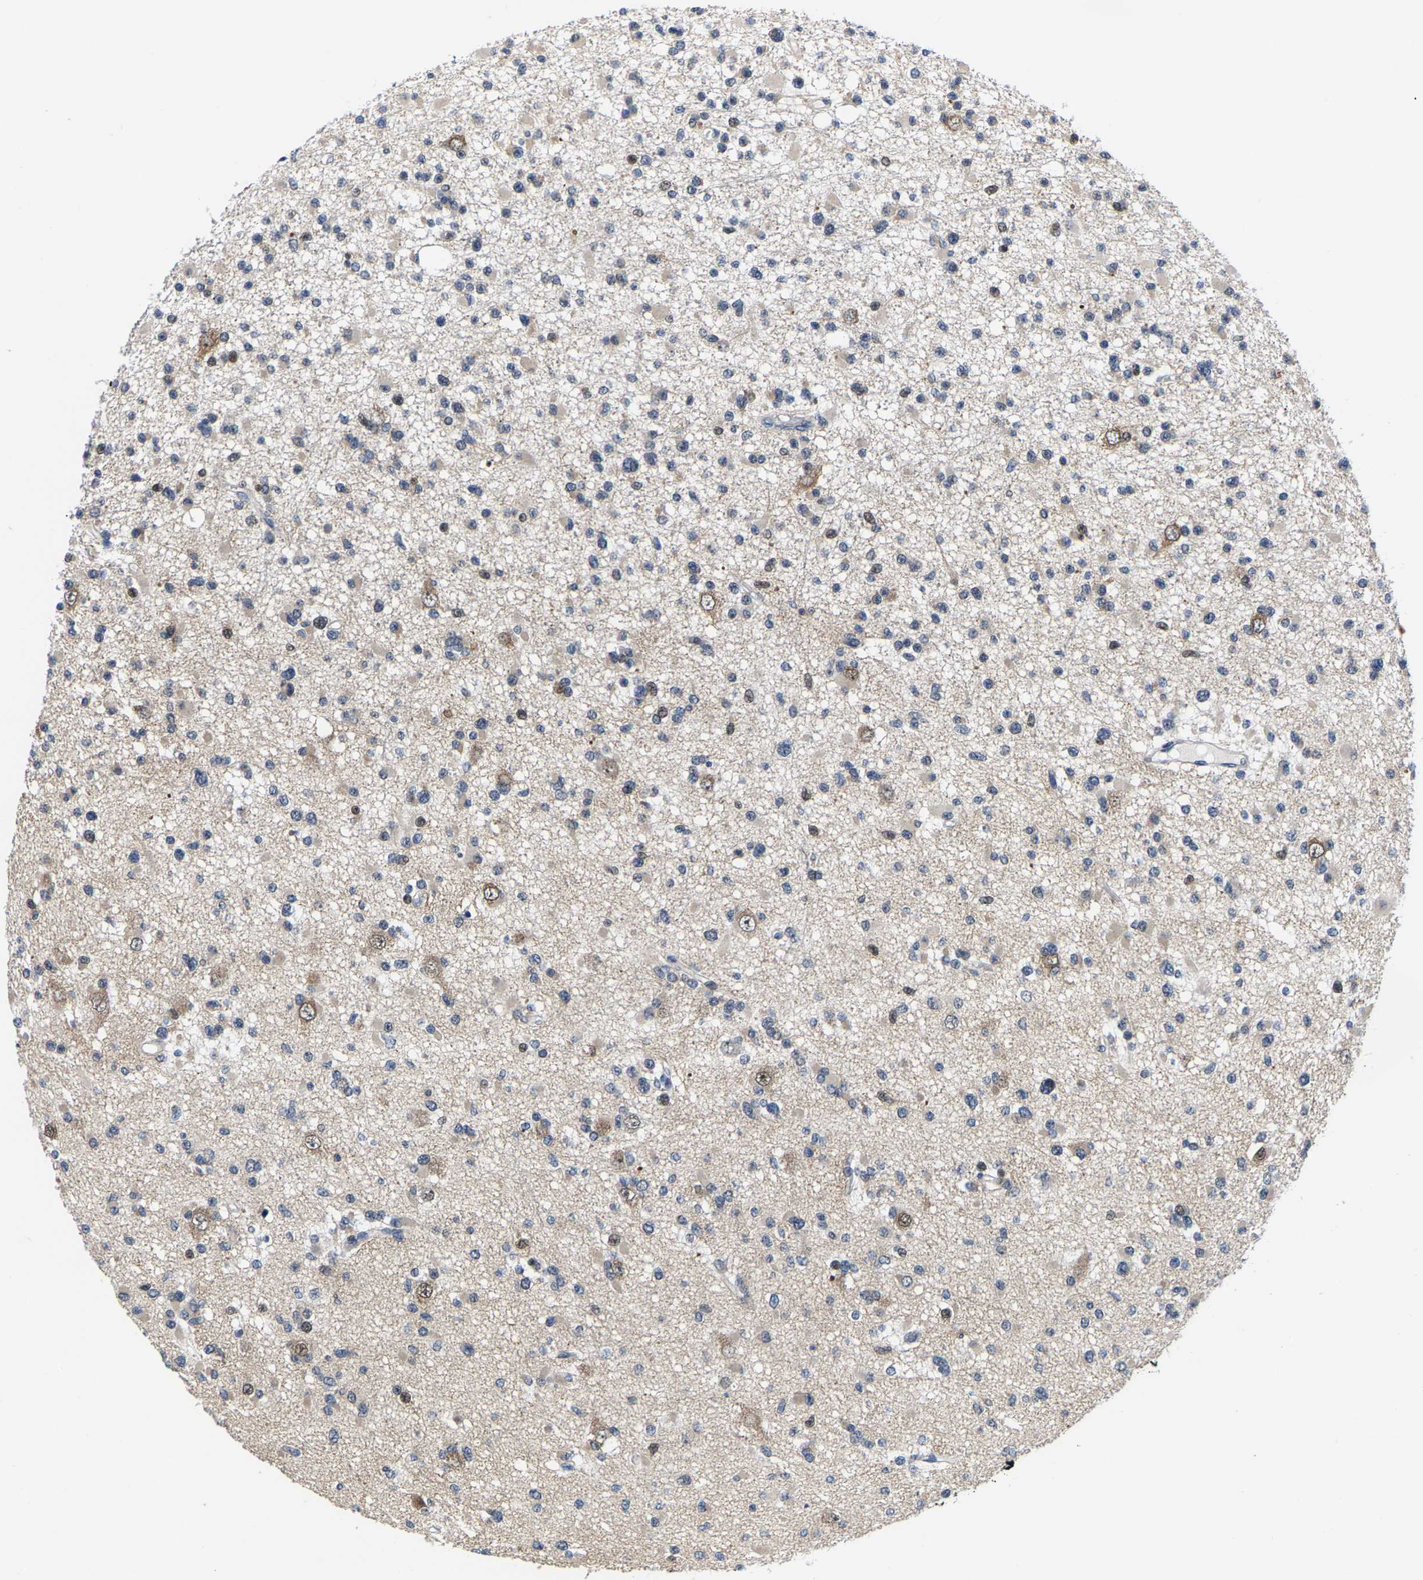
{"staining": {"intensity": "negative", "quantity": "none", "location": "none"}, "tissue": "glioma", "cell_type": "Tumor cells", "image_type": "cancer", "snomed": [{"axis": "morphology", "description": "Glioma, malignant, Low grade"}, {"axis": "topography", "description": "Brain"}], "caption": "Immunohistochemical staining of malignant glioma (low-grade) shows no significant staining in tumor cells. The staining was performed using DAB (3,3'-diaminobenzidine) to visualize the protein expression in brown, while the nuclei were stained in blue with hematoxylin (Magnification: 20x).", "gene": "GTPBP10", "patient": {"sex": "female", "age": 22}}